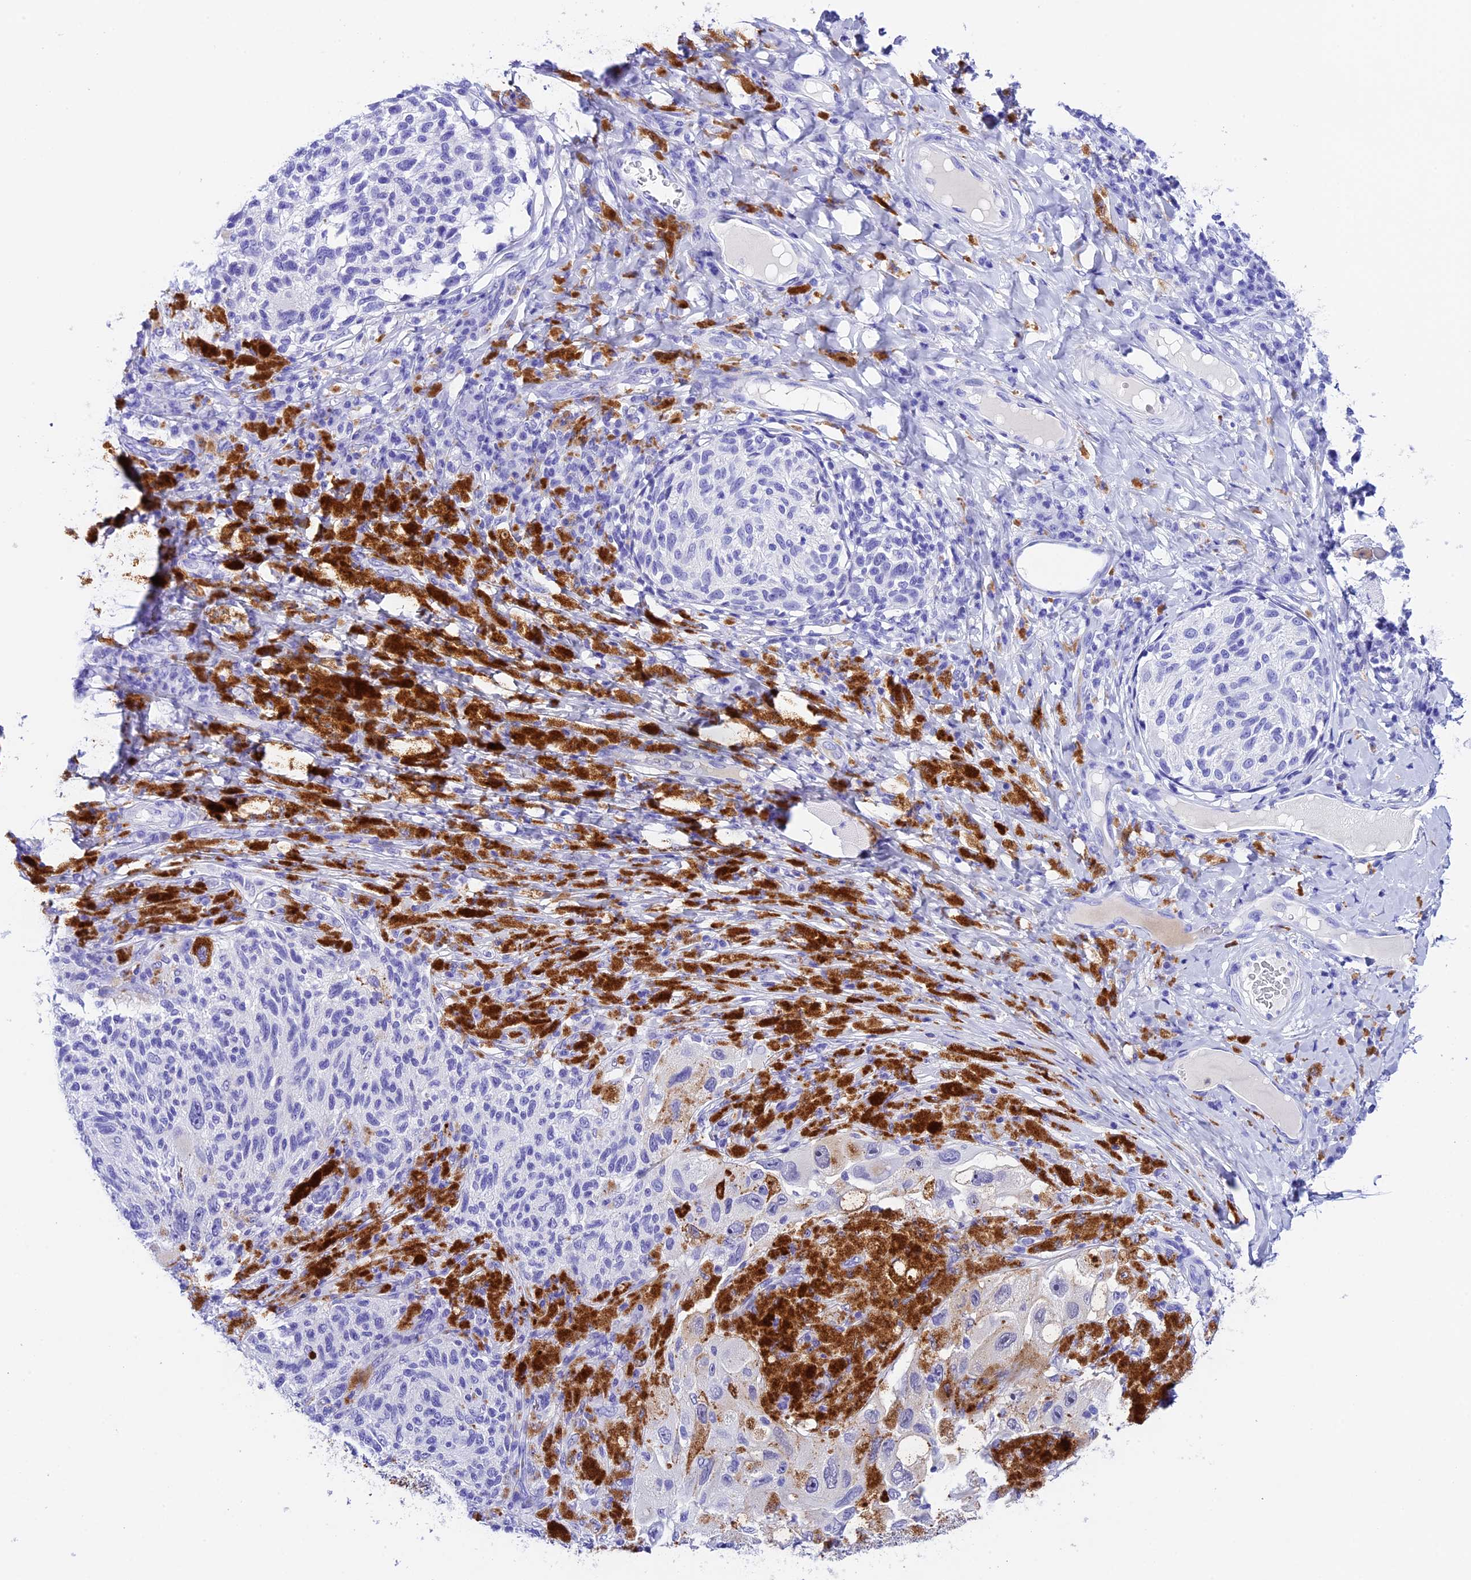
{"staining": {"intensity": "negative", "quantity": "none", "location": "none"}, "tissue": "melanoma", "cell_type": "Tumor cells", "image_type": "cancer", "snomed": [{"axis": "morphology", "description": "Malignant melanoma, NOS"}, {"axis": "topography", "description": "Skin"}], "caption": "DAB (3,3'-diaminobenzidine) immunohistochemical staining of human malignant melanoma reveals no significant expression in tumor cells. The staining was performed using DAB to visualize the protein expression in brown, while the nuclei were stained in blue with hematoxylin (Magnification: 20x).", "gene": "PSG11", "patient": {"sex": "female", "age": 73}}